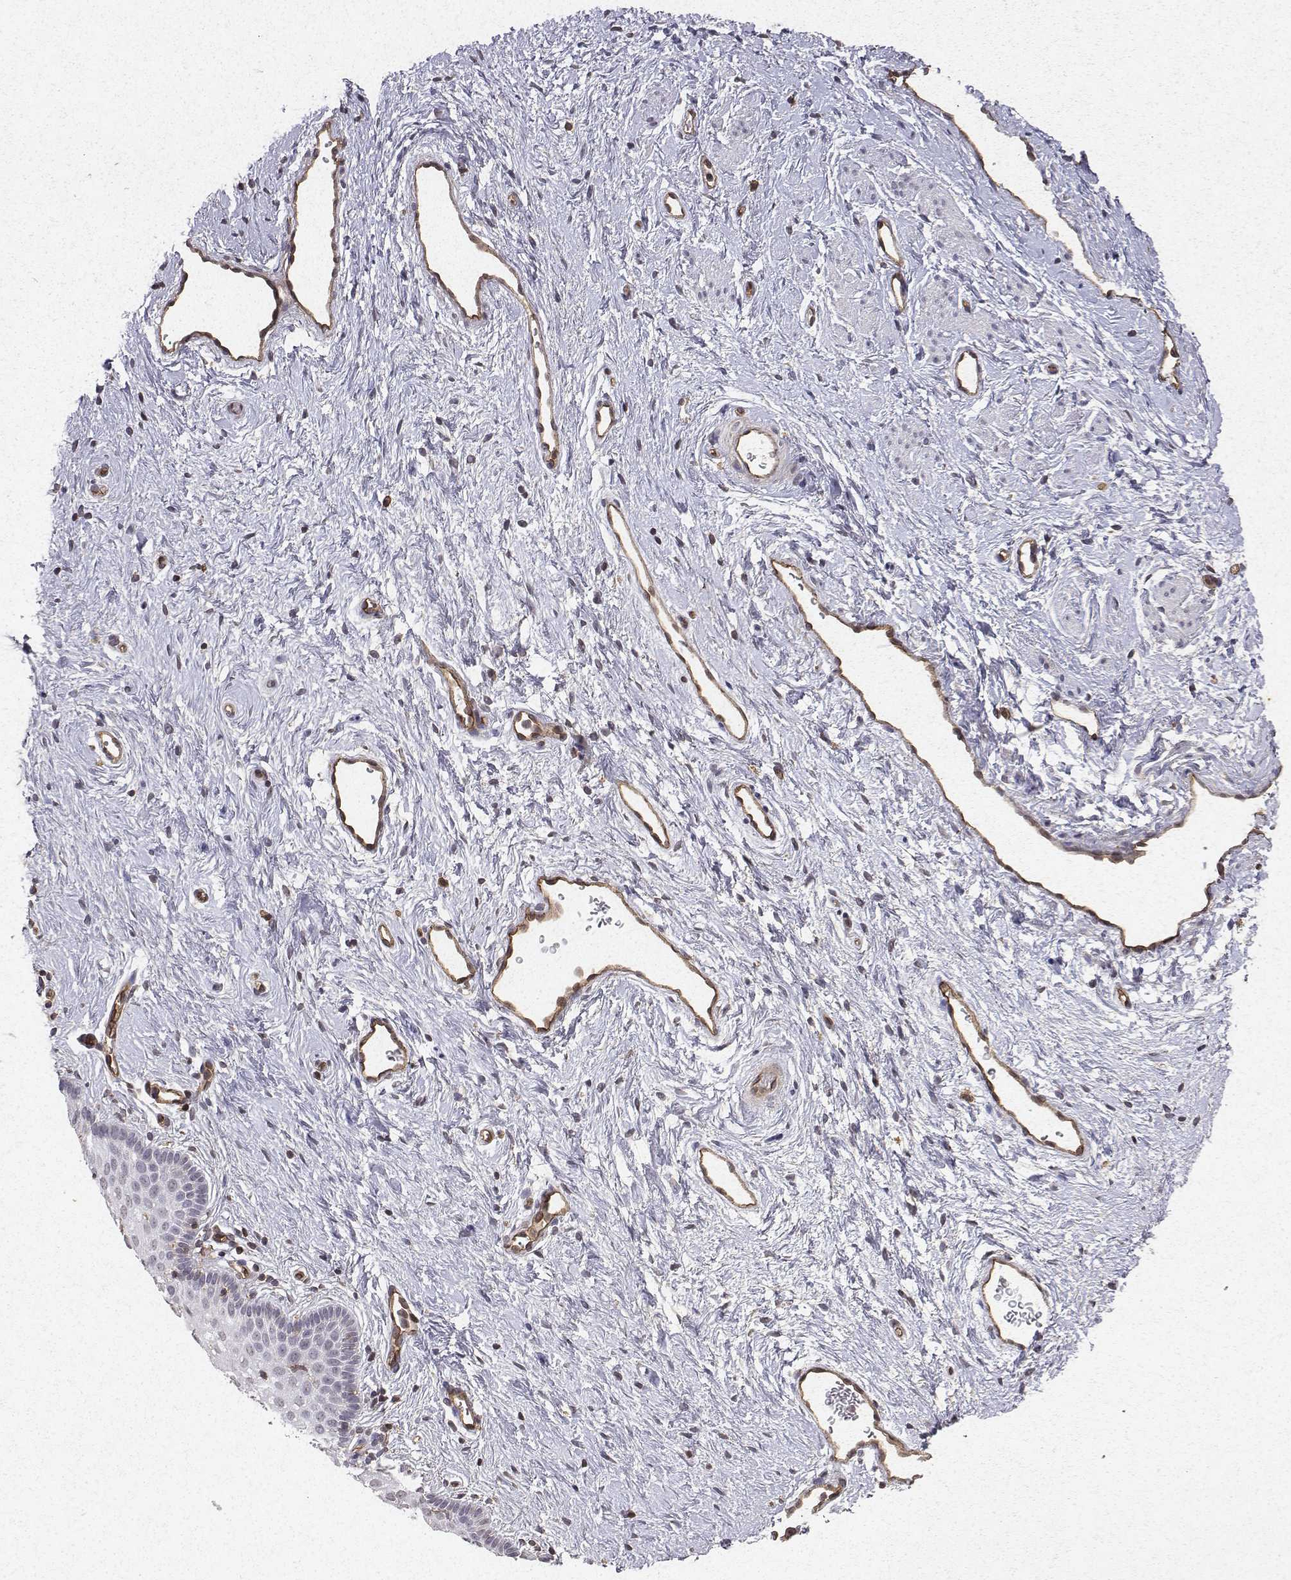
{"staining": {"intensity": "negative", "quantity": "none", "location": "none"}, "tissue": "vagina", "cell_type": "Squamous epithelial cells", "image_type": "normal", "snomed": [{"axis": "morphology", "description": "Normal tissue, NOS"}, {"axis": "topography", "description": "Vagina"}], "caption": "A high-resolution photomicrograph shows immunohistochemistry (IHC) staining of unremarkable vagina, which shows no significant positivity in squamous epithelial cells.", "gene": "PTPRG", "patient": {"sex": "female", "age": 36}}